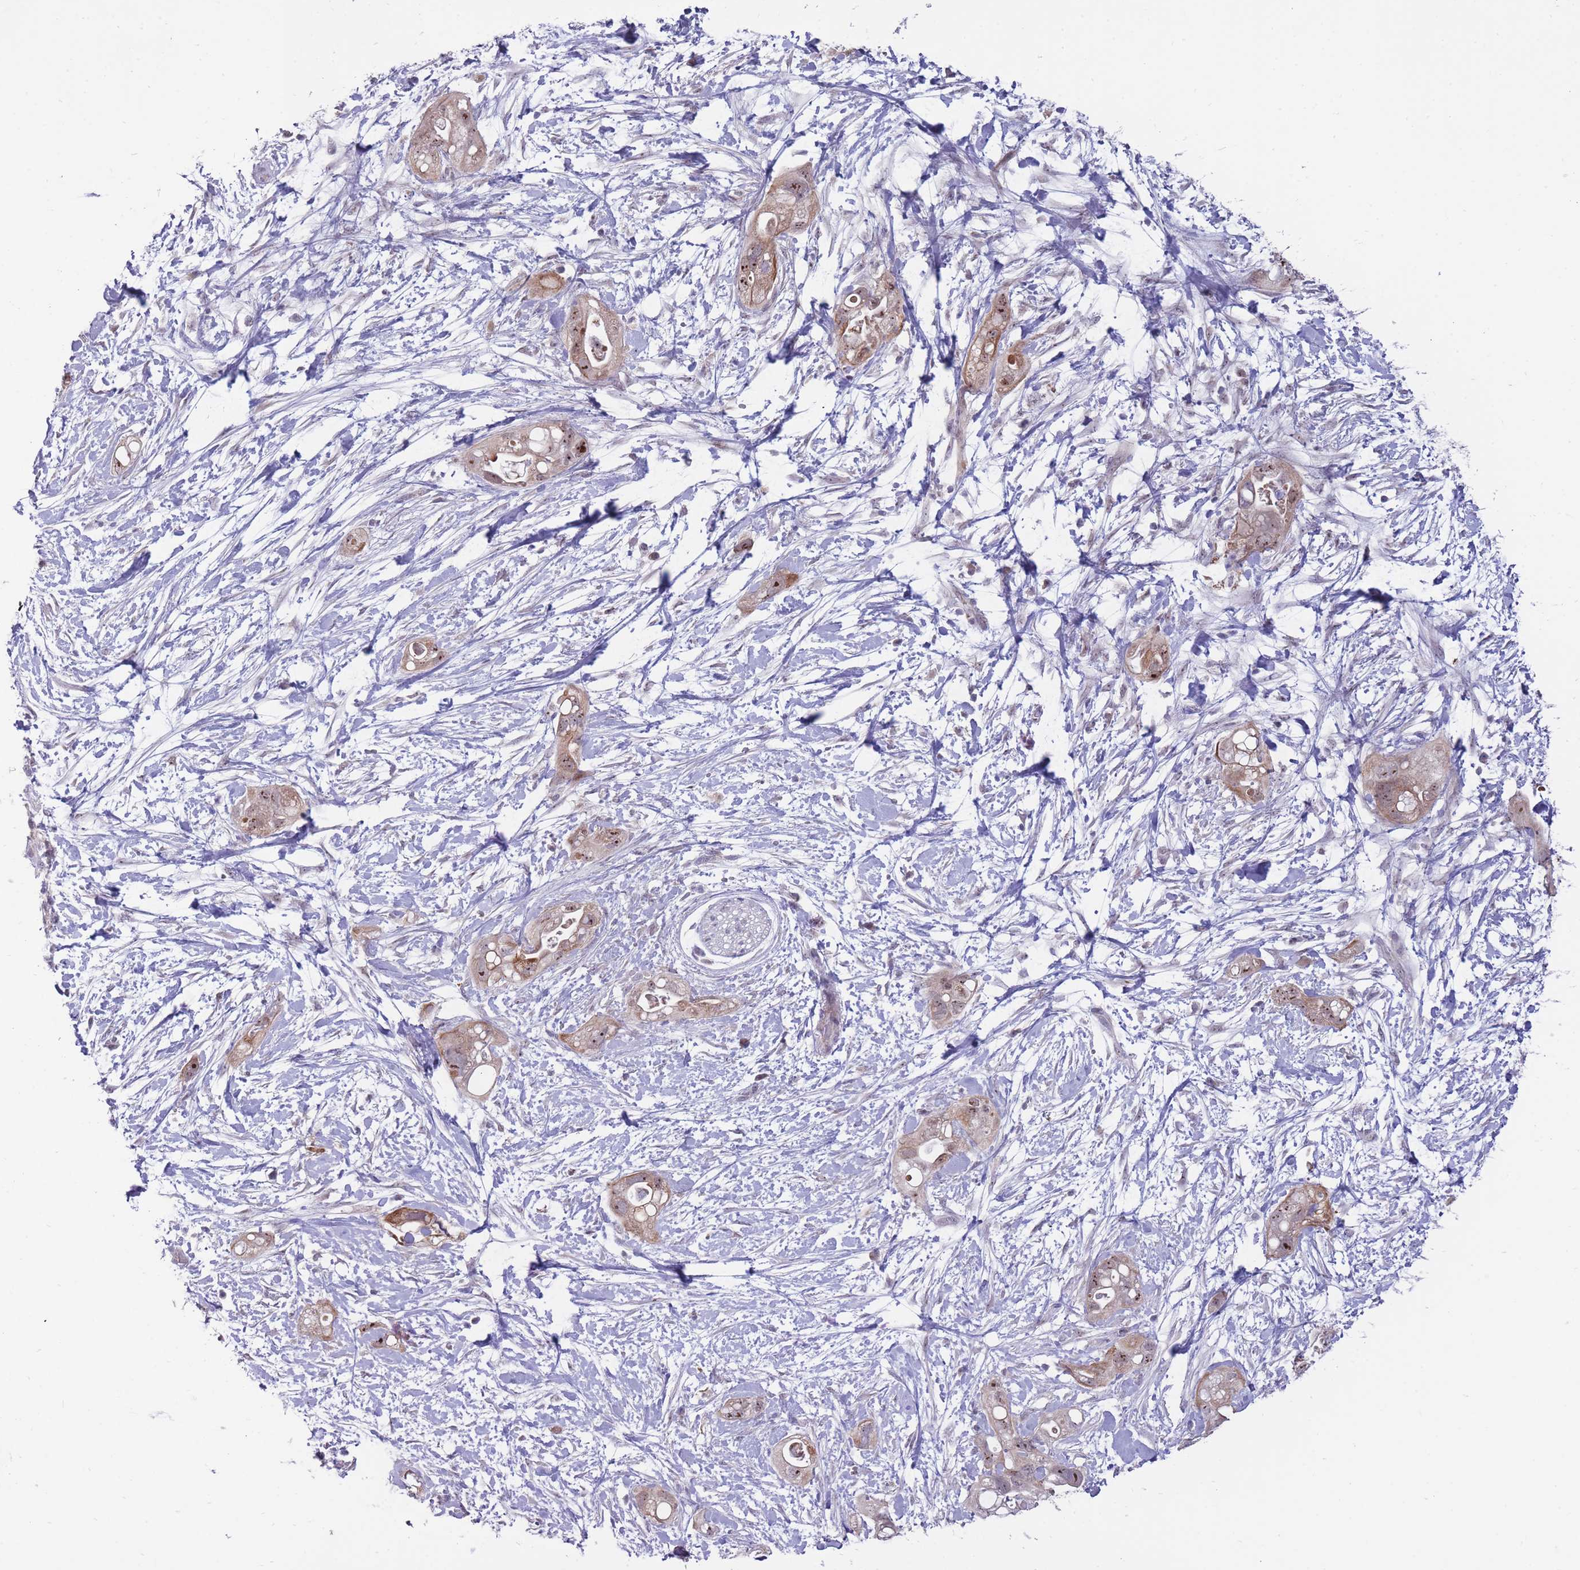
{"staining": {"intensity": "moderate", "quantity": ">75%", "location": "cytoplasmic/membranous,nuclear"}, "tissue": "pancreatic cancer", "cell_type": "Tumor cells", "image_type": "cancer", "snomed": [{"axis": "morphology", "description": "Adenocarcinoma, NOS"}, {"axis": "topography", "description": "Pancreas"}], "caption": "A medium amount of moderate cytoplasmic/membranous and nuclear expression is identified in approximately >75% of tumor cells in adenocarcinoma (pancreatic) tissue.", "gene": "MCIDAS", "patient": {"sex": "female", "age": 72}}